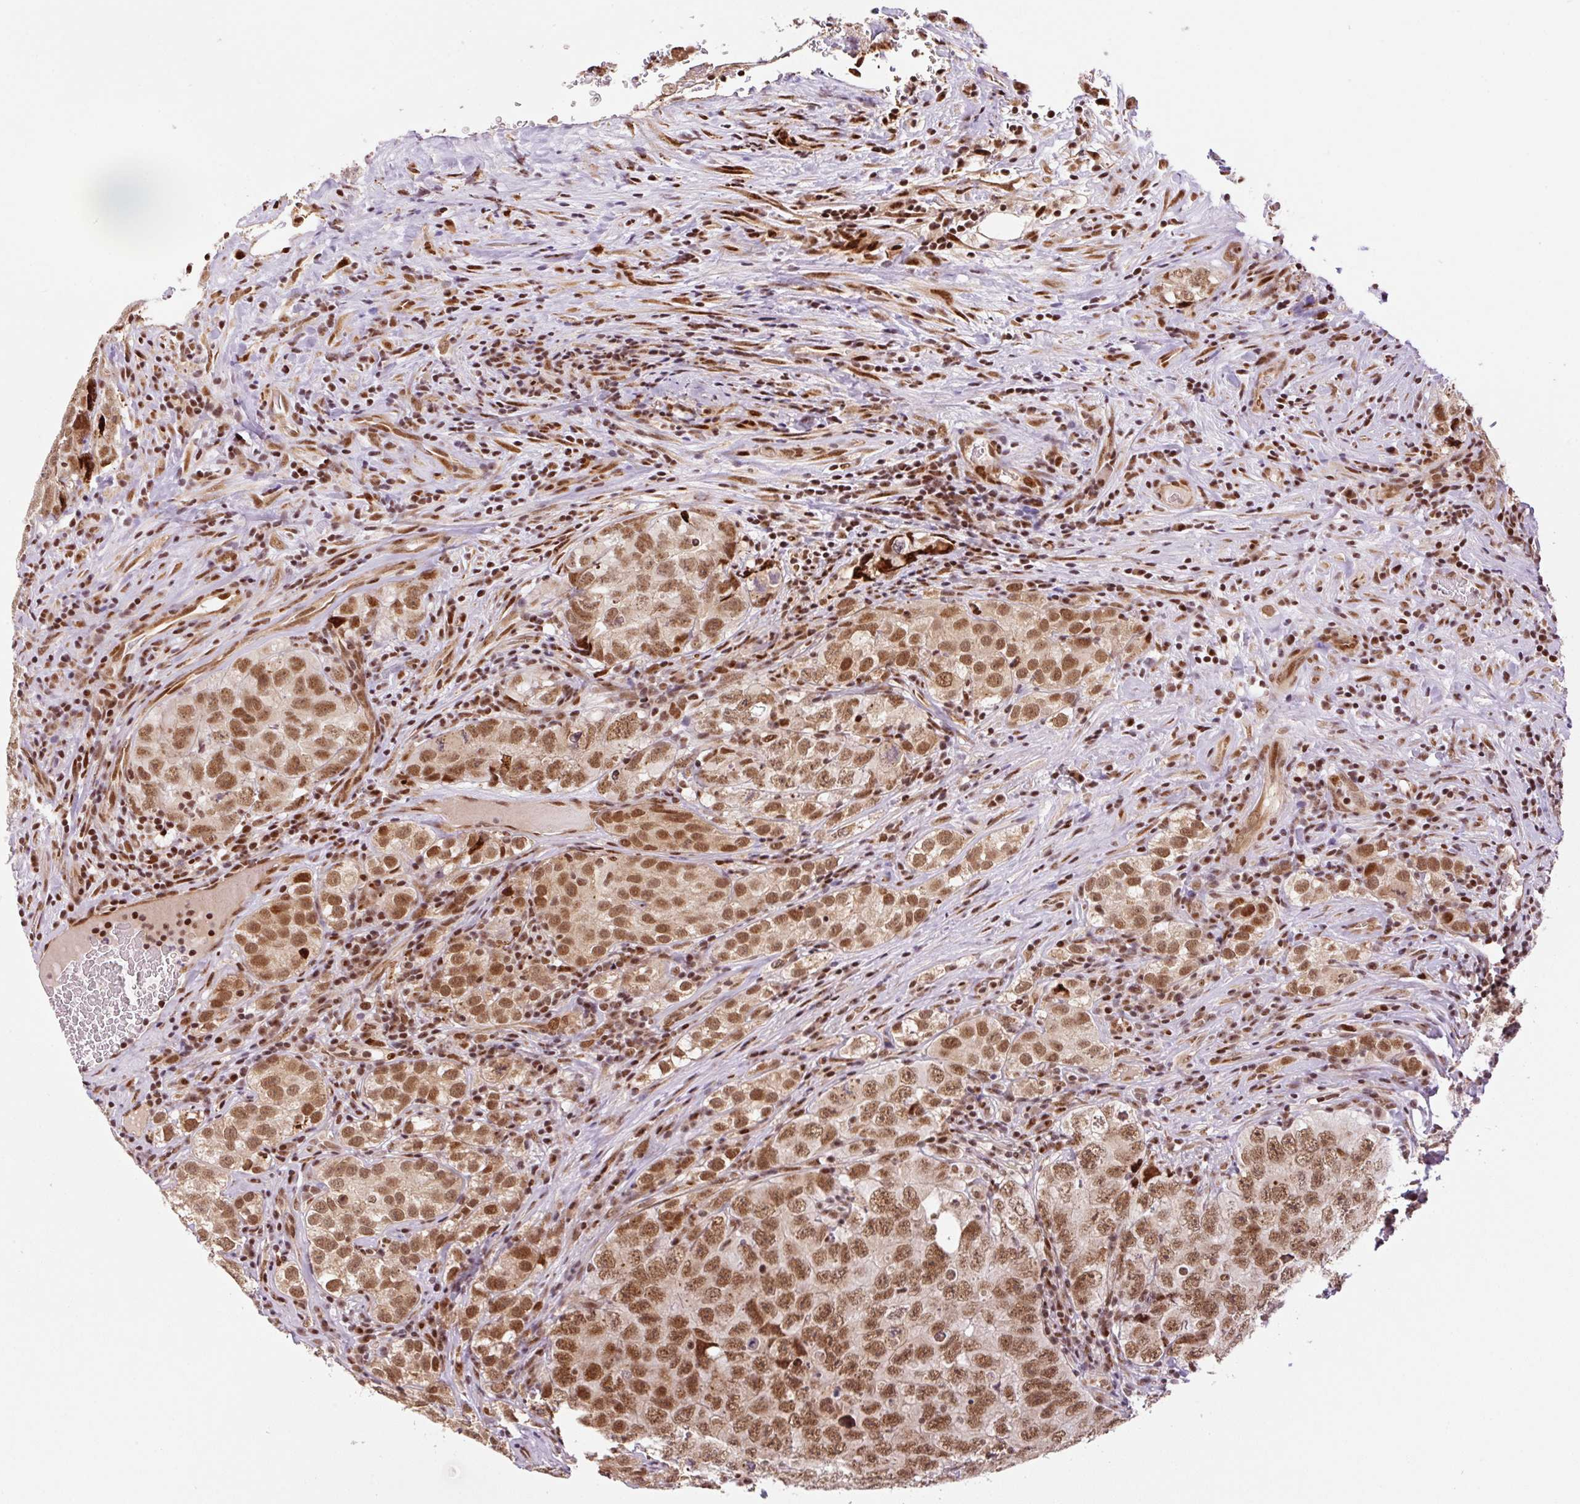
{"staining": {"intensity": "moderate", "quantity": ">75%", "location": "nuclear"}, "tissue": "testis cancer", "cell_type": "Tumor cells", "image_type": "cancer", "snomed": [{"axis": "morphology", "description": "Seminoma, NOS"}, {"axis": "morphology", "description": "Carcinoma, Embryonal, NOS"}, {"axis": "topography", "description": "Testis"}], "caption": "High-power microscopy captured an immunohistochemistry photomicrograph of testis cancer (seminoma), revealing moderate nuclear staining in approximately >75% of tumor cells.", "gene": "INTS8", "patient": {"sex": "male", "age": 43}}